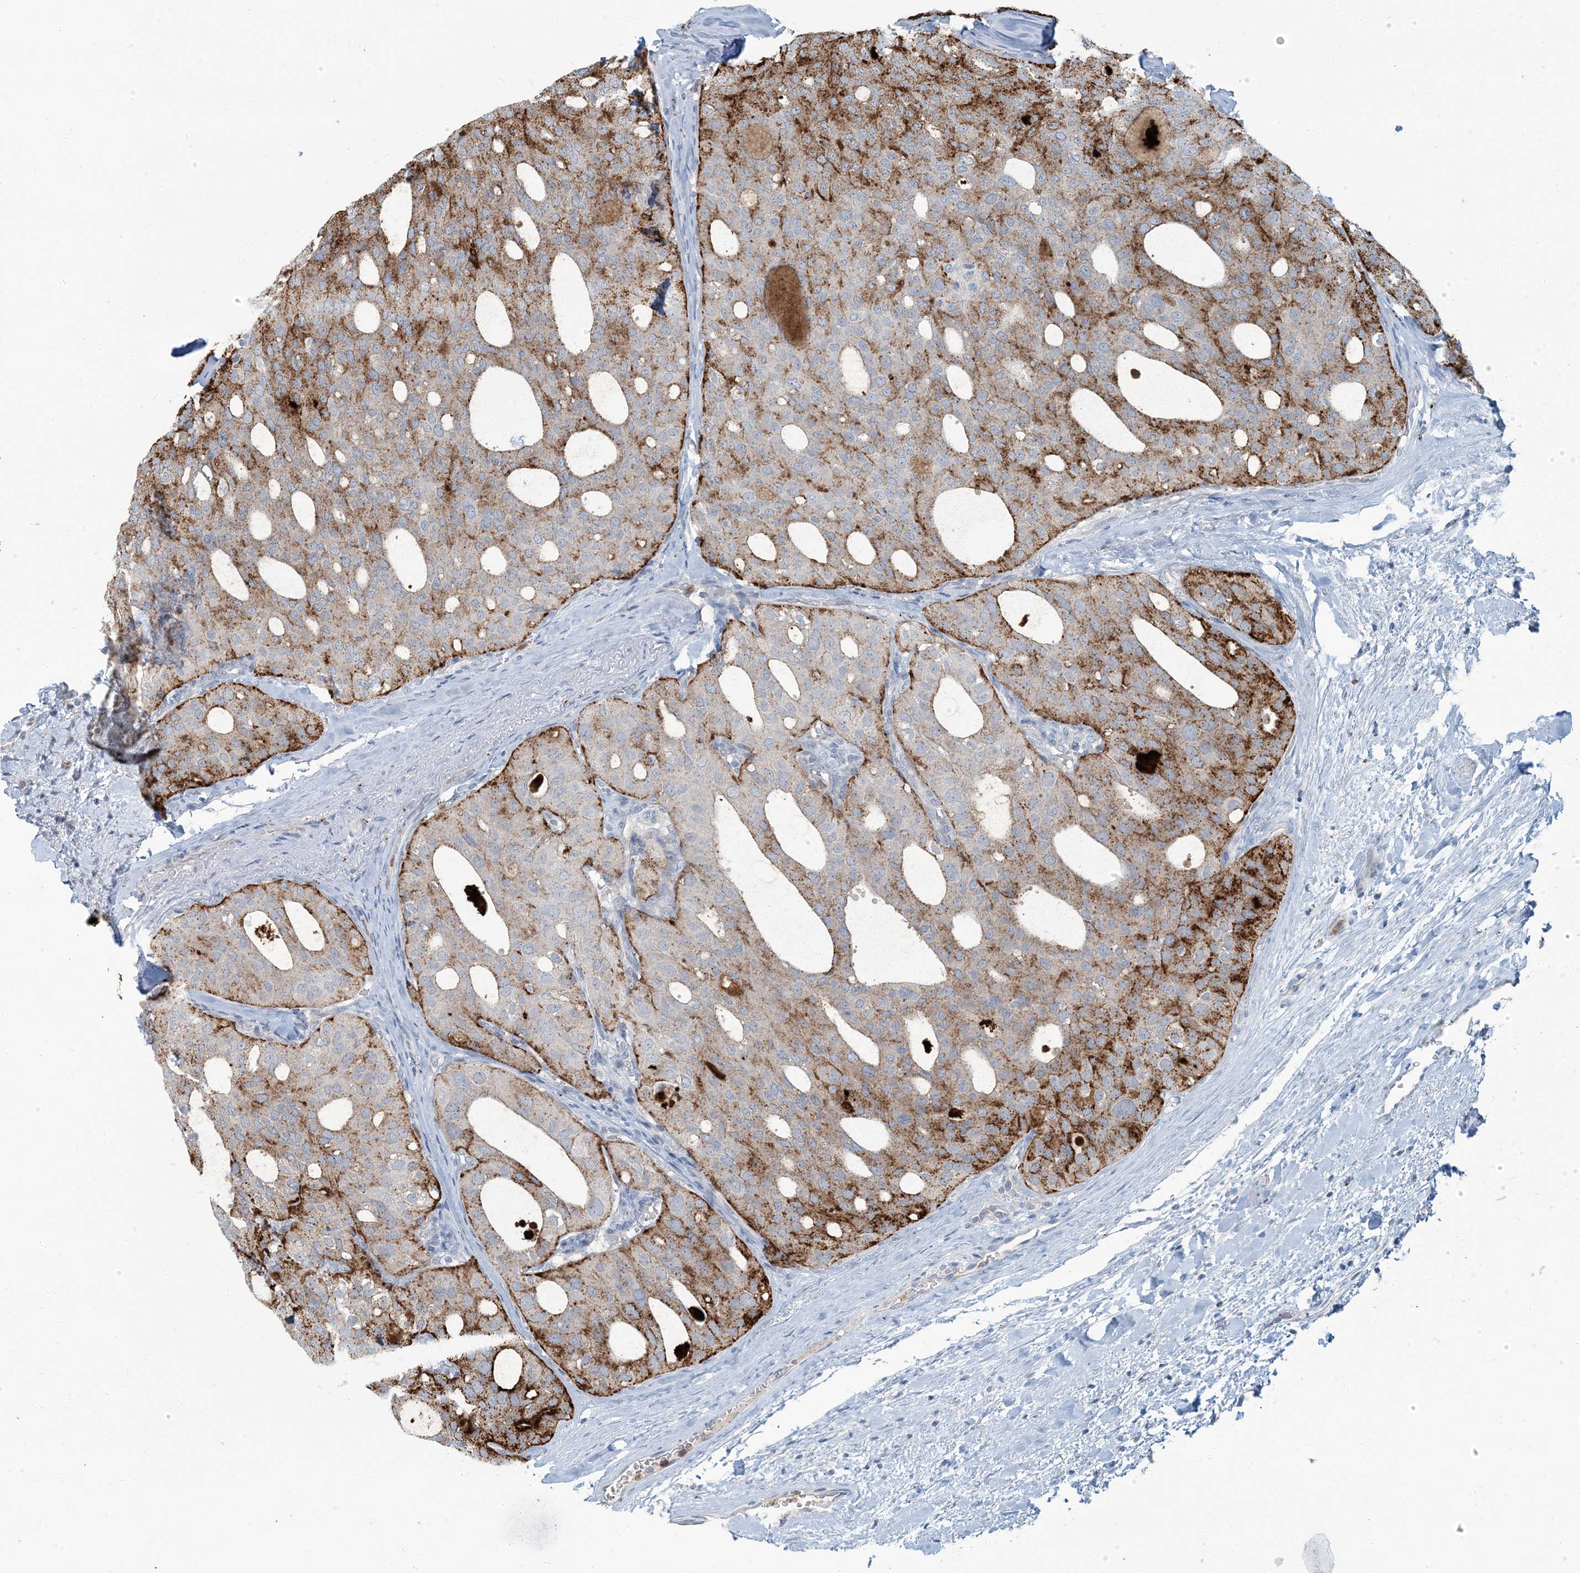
{"staining": {"intensity": "strong", "quantity": "25%-75%", "location": "cytoplasmic/membranous"}, "tissue": "thyroid cancer", "cell_type": "Tumor cells", "image_type": "cancer", "snomed": [{"axis": "morphology", "description": "Follicular adenoma carcinoma, NOS"}, {"axis": "topography", "description": "Thyroid gland"}], "caption": "Follicular adenoma carcinoma (thyroid) stained with a protein marker exhibits strong staining in tumor cells.", "gene": "EPHA4", "patient": {"sex": "male", "age": 75}}